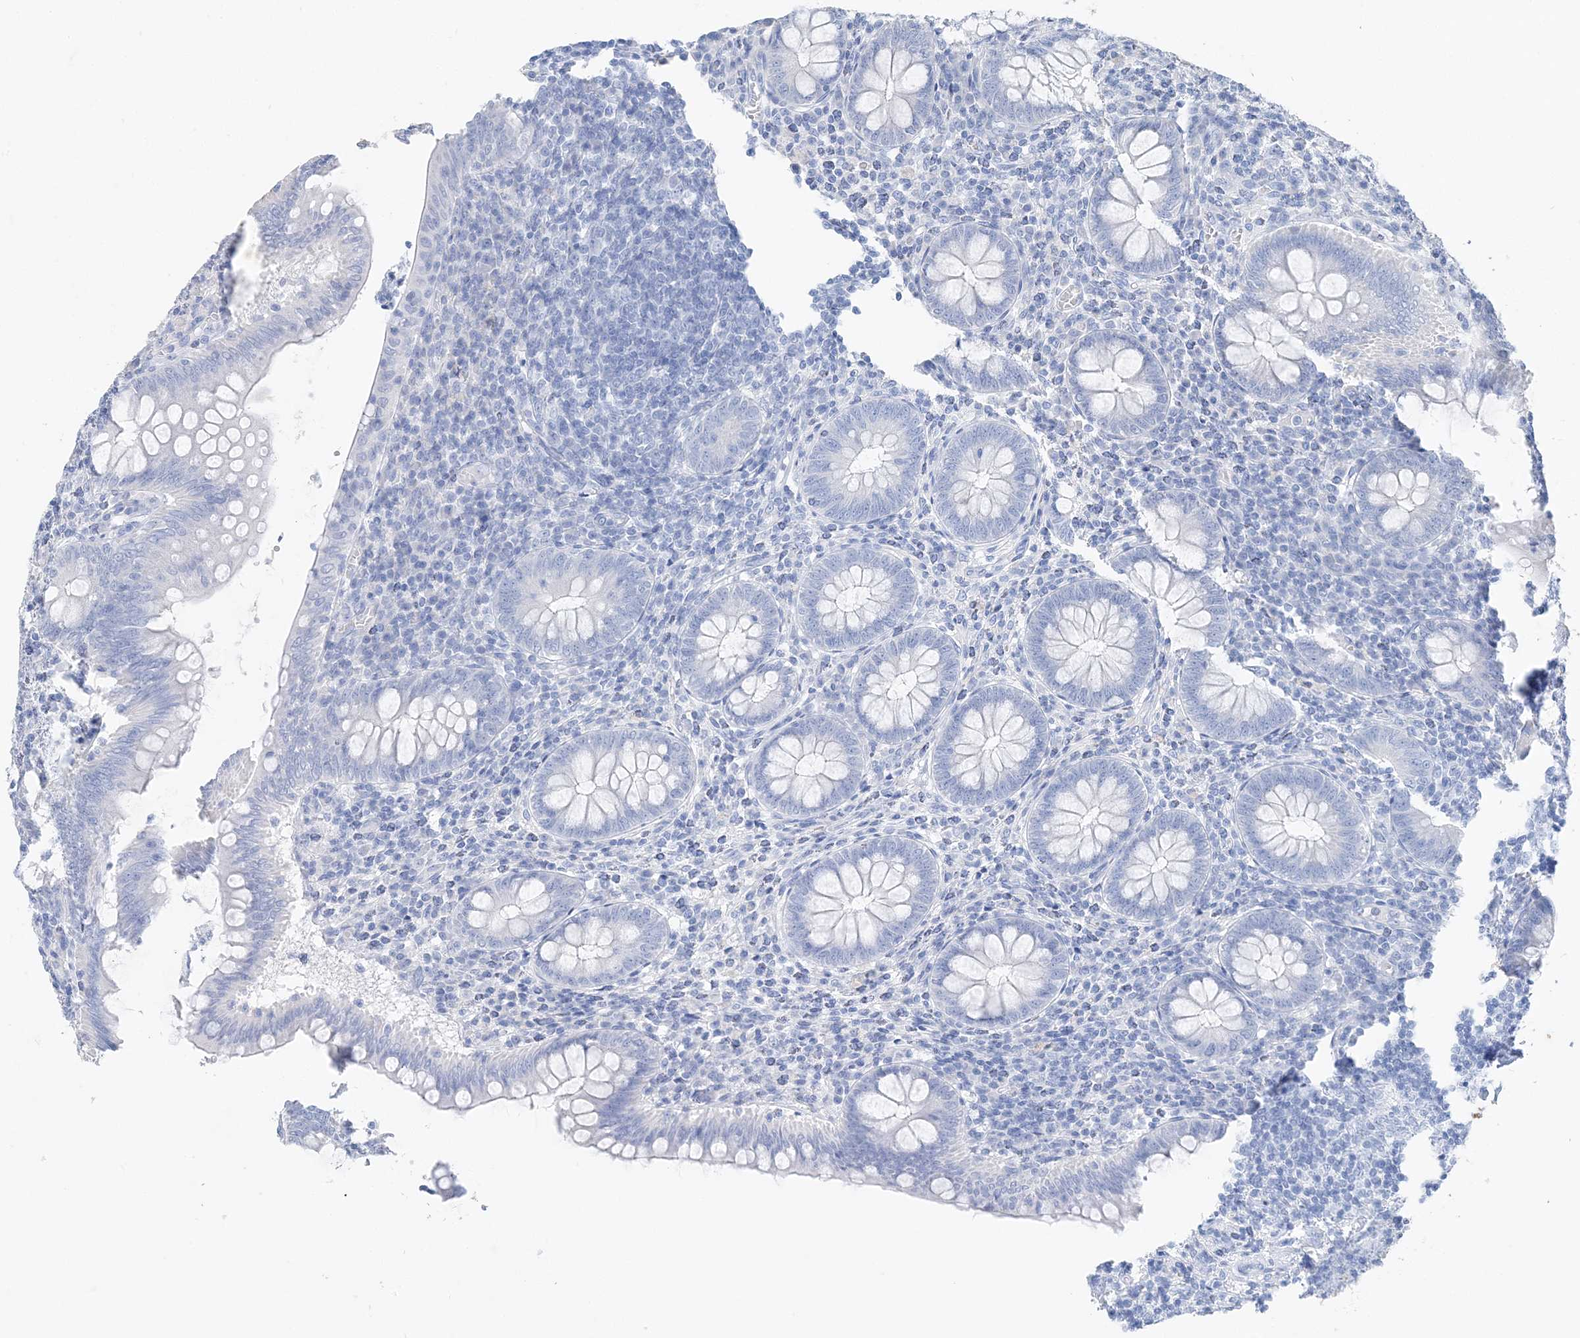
{"staining": {"intensity": "negative", "quantity": "none", "location": "none"}, "tissue": "appendix", "cell_type": "Glandular cells", "image_type": "normal", "snomed": [{"axis": "morphology", "description": "Normal tissue, NOS"}, {"axis": "topography", "description": "Appendix"}], "caption": "Image shows no significant protein expression in glandular cells of benign appendix.", "gene": "TSPYL6", "patient": {"sex": "male", "age": 14}}